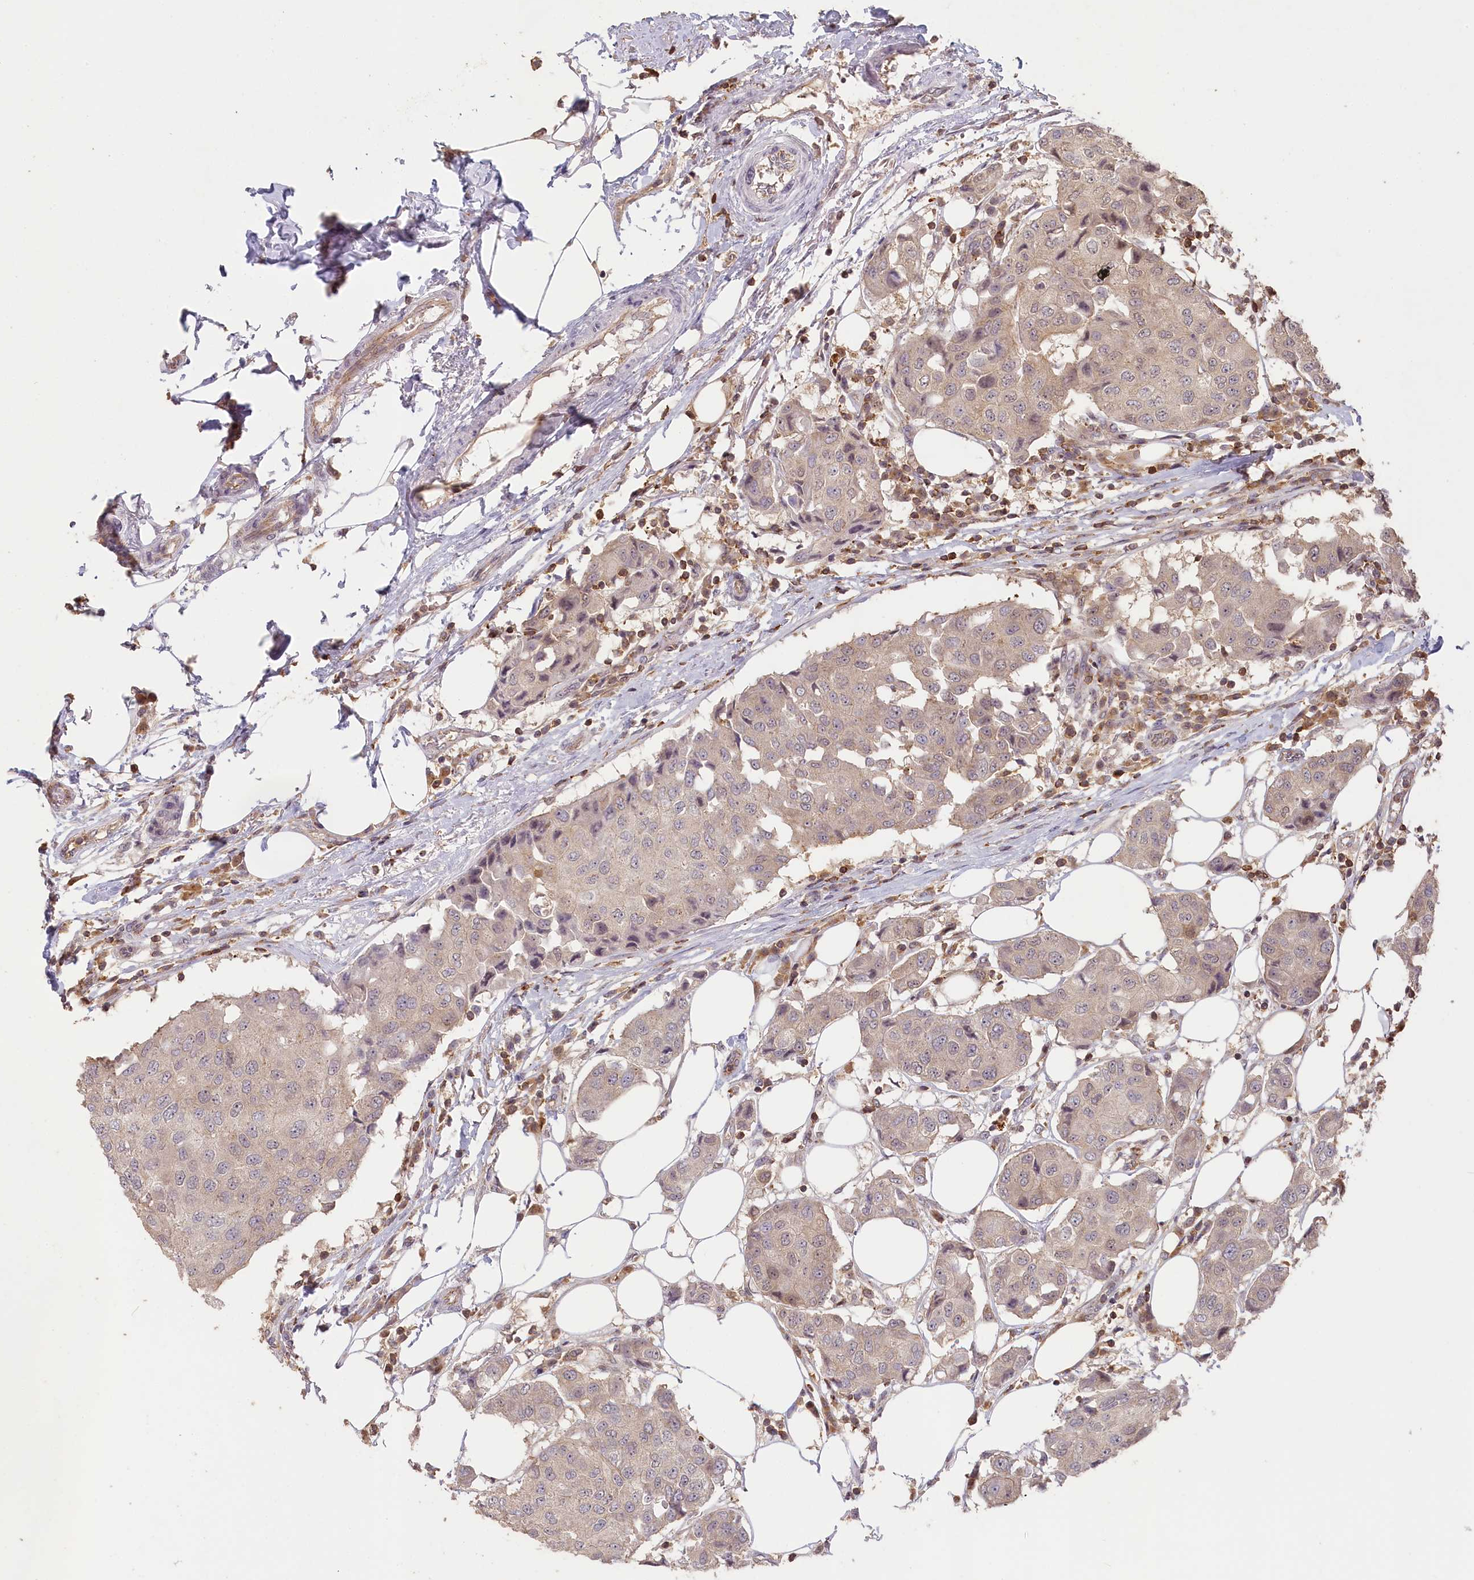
{"staining": {"intensity": "weak", "quantity": "<25%", "location": "cytoplasmic/membranous"}, "tissue": "breast cancer", "cell_type": "Tumor cells", "image_type": "cancer", "snomed": [{"axis": "morphology", "description": "Duct carcinoma"}, {"axis": "topography", "description": "Breast"}], "caption": "Immunohistochemistry of infiltrating ductal carcinoma (breast) shows no staining in tumor cells.", "gene": "MADD", "patient": {"sex": "female", "age": 80}}